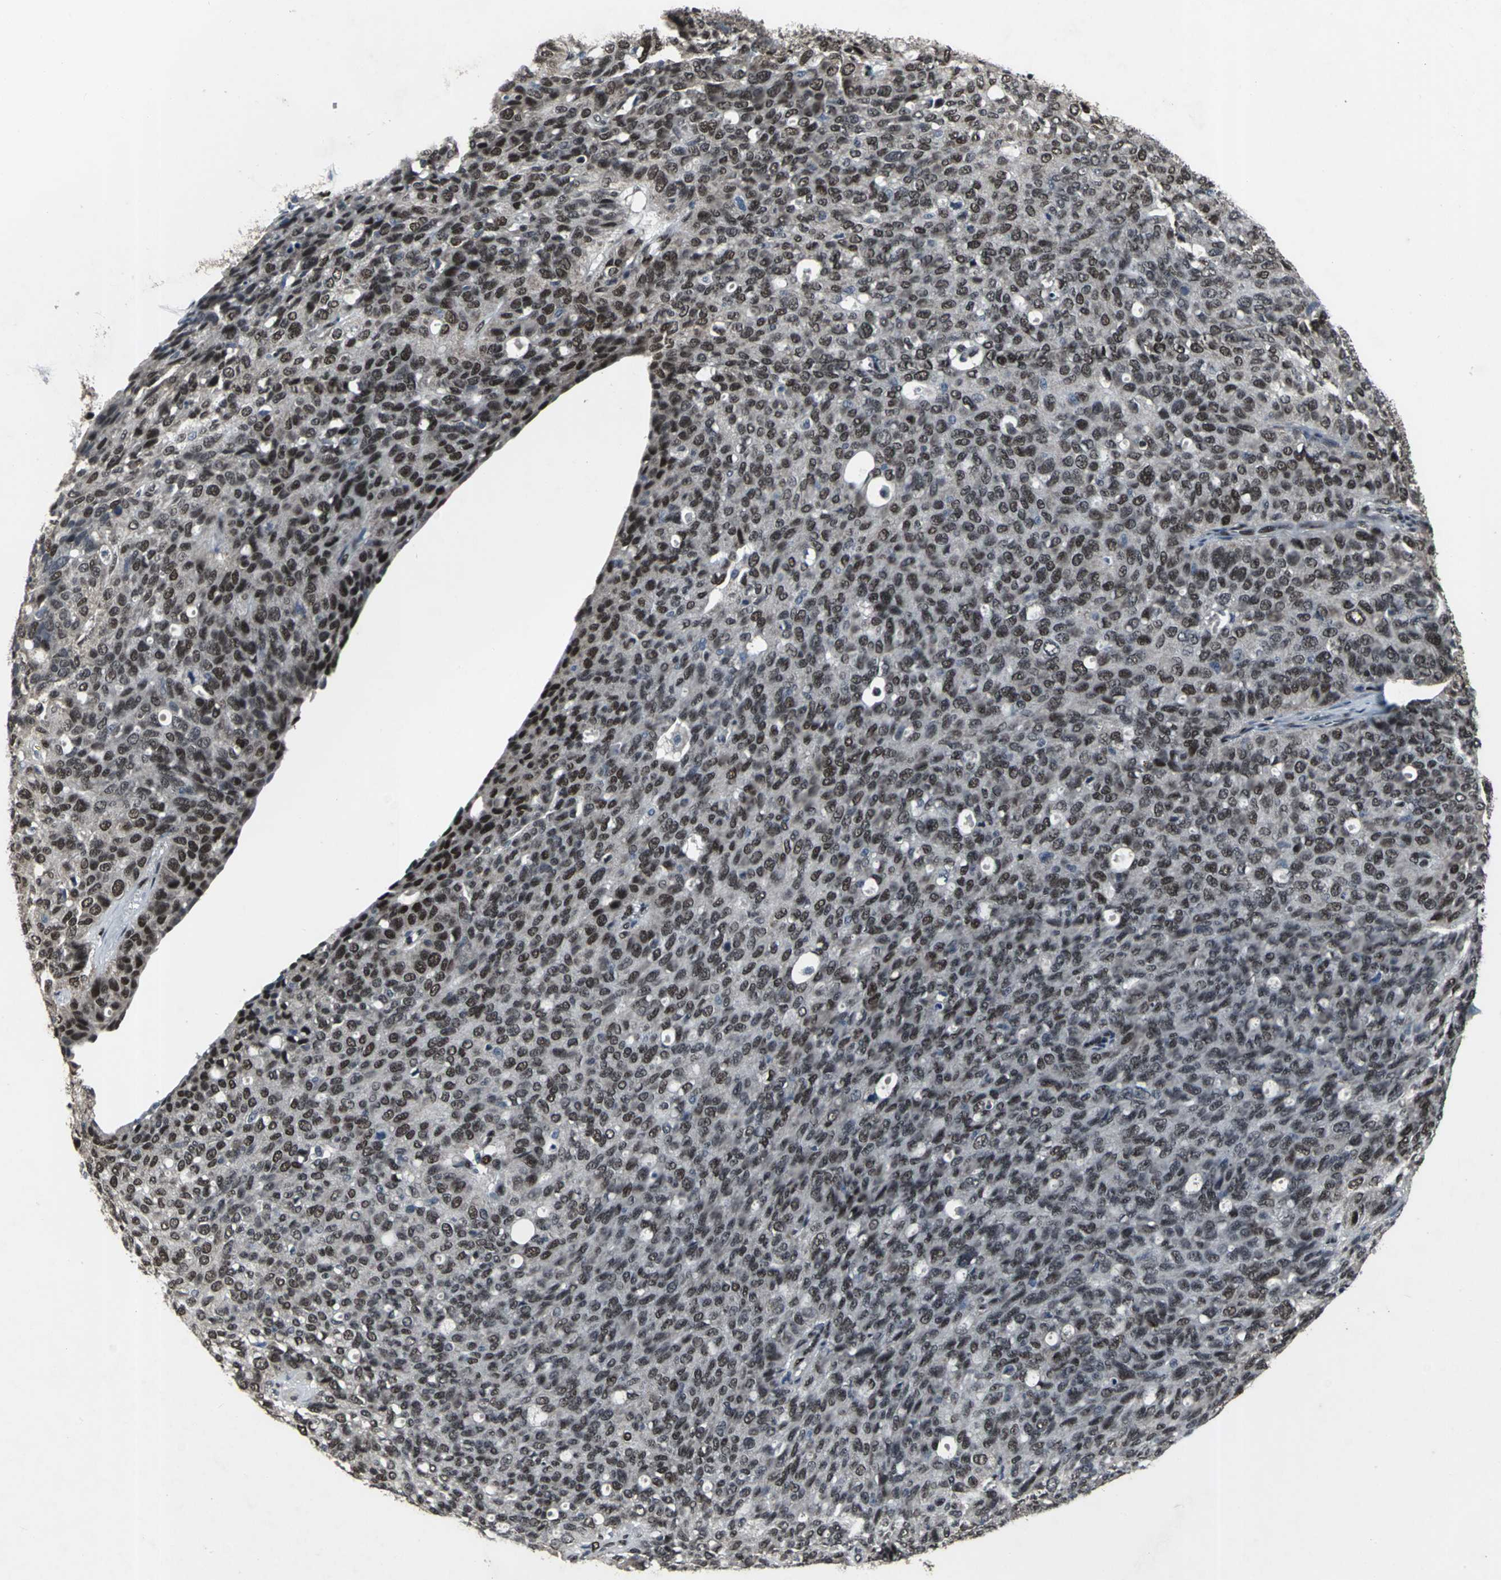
{"staining": {"intensity": "moderate", "quantity": ">75%", "location": "nuclear"}, "tissue": "ovarian cancer", "cell_type": "Tumor cells", "image_type": "cancer", "snomed": [{"axis": "morphology", "description": "Carcinoma, endometroid"}, {"axis": "topography", "description": "Ovary"}], "caption": "Immunohistochemical staining of ovarian cancer (endometroid carcinoma) shows moderate nuclear protein staining in approximately >75% of tumor cells.", "gene": "SRF", "patient": {"sex": "female", "age": 60}}